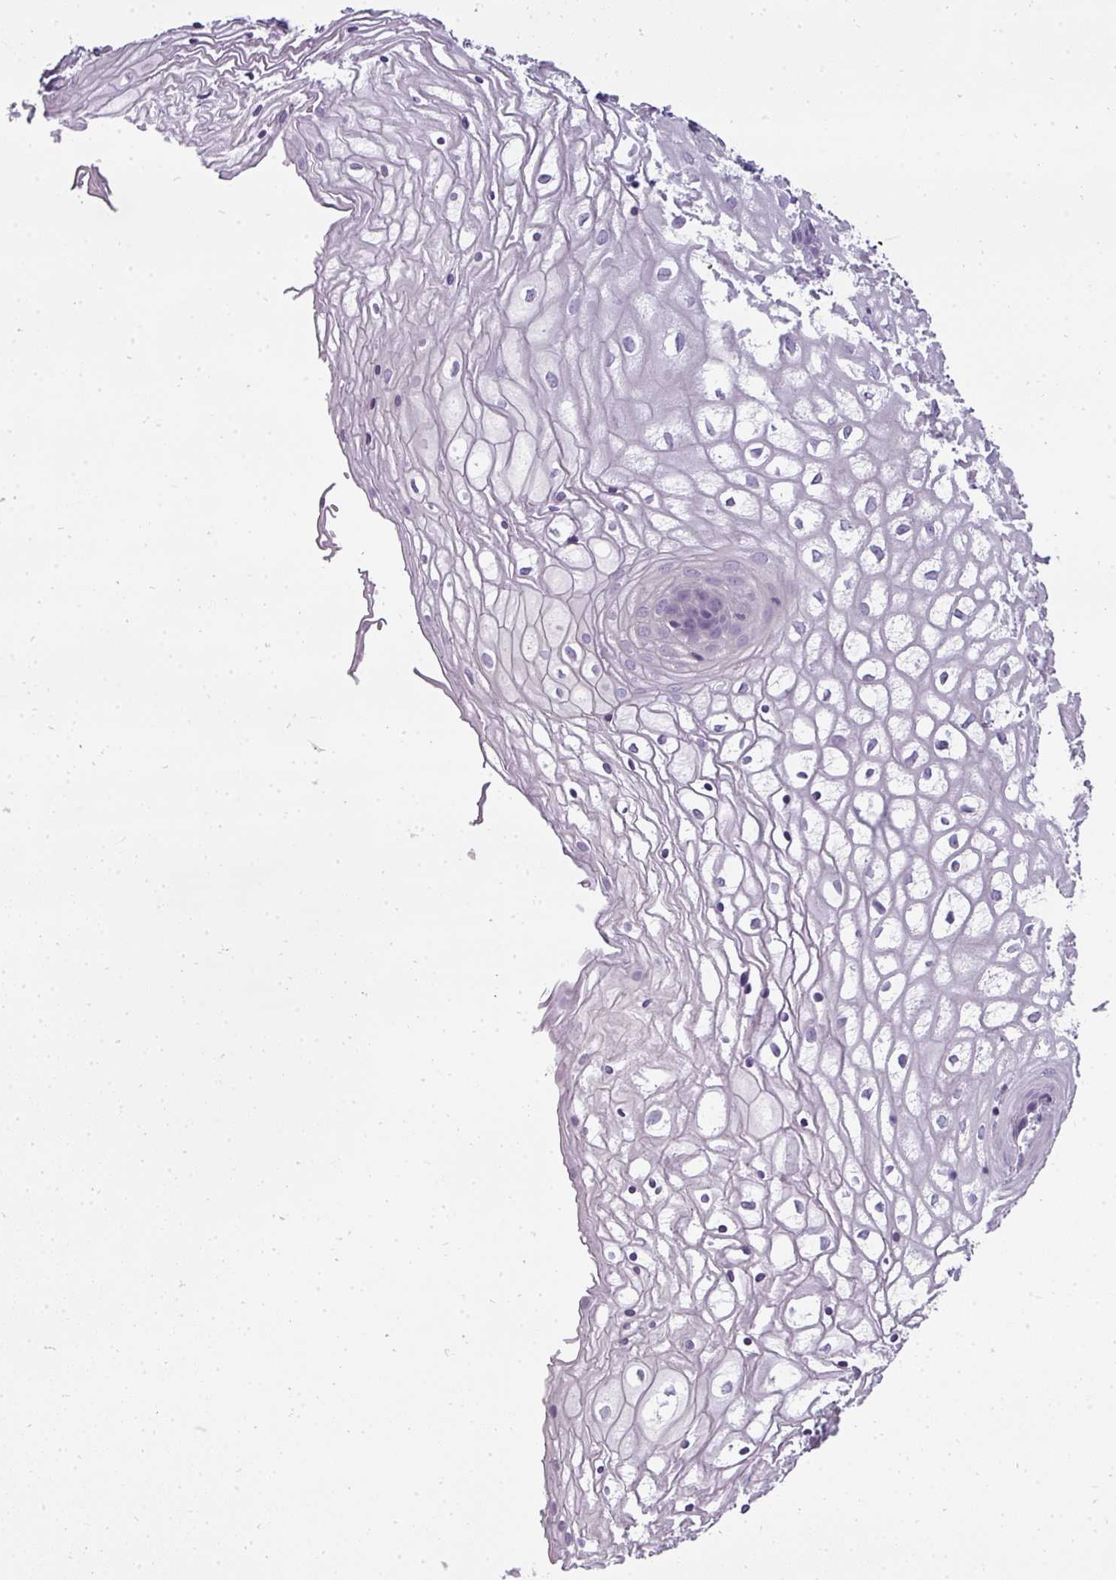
{"staining": {"intensity": "negative", "quantity": "none", "location": "none"}, "tissue": "vagina", "cell_type": "Squamous epithelial cells", "image_type": "normal", "snomed": [{"axis": "morphology", "description": "Normal tissue, NOS"}, {"axis": "topography", "description": "Vagina"}], "caption": "This is an immunohistochemistry (IHC) histopathology image of benign vagina. There is no staining in squamous epithelial cells.", "gene": "ATP6V1D", "patient": {"sex": "female", "age": 34}}